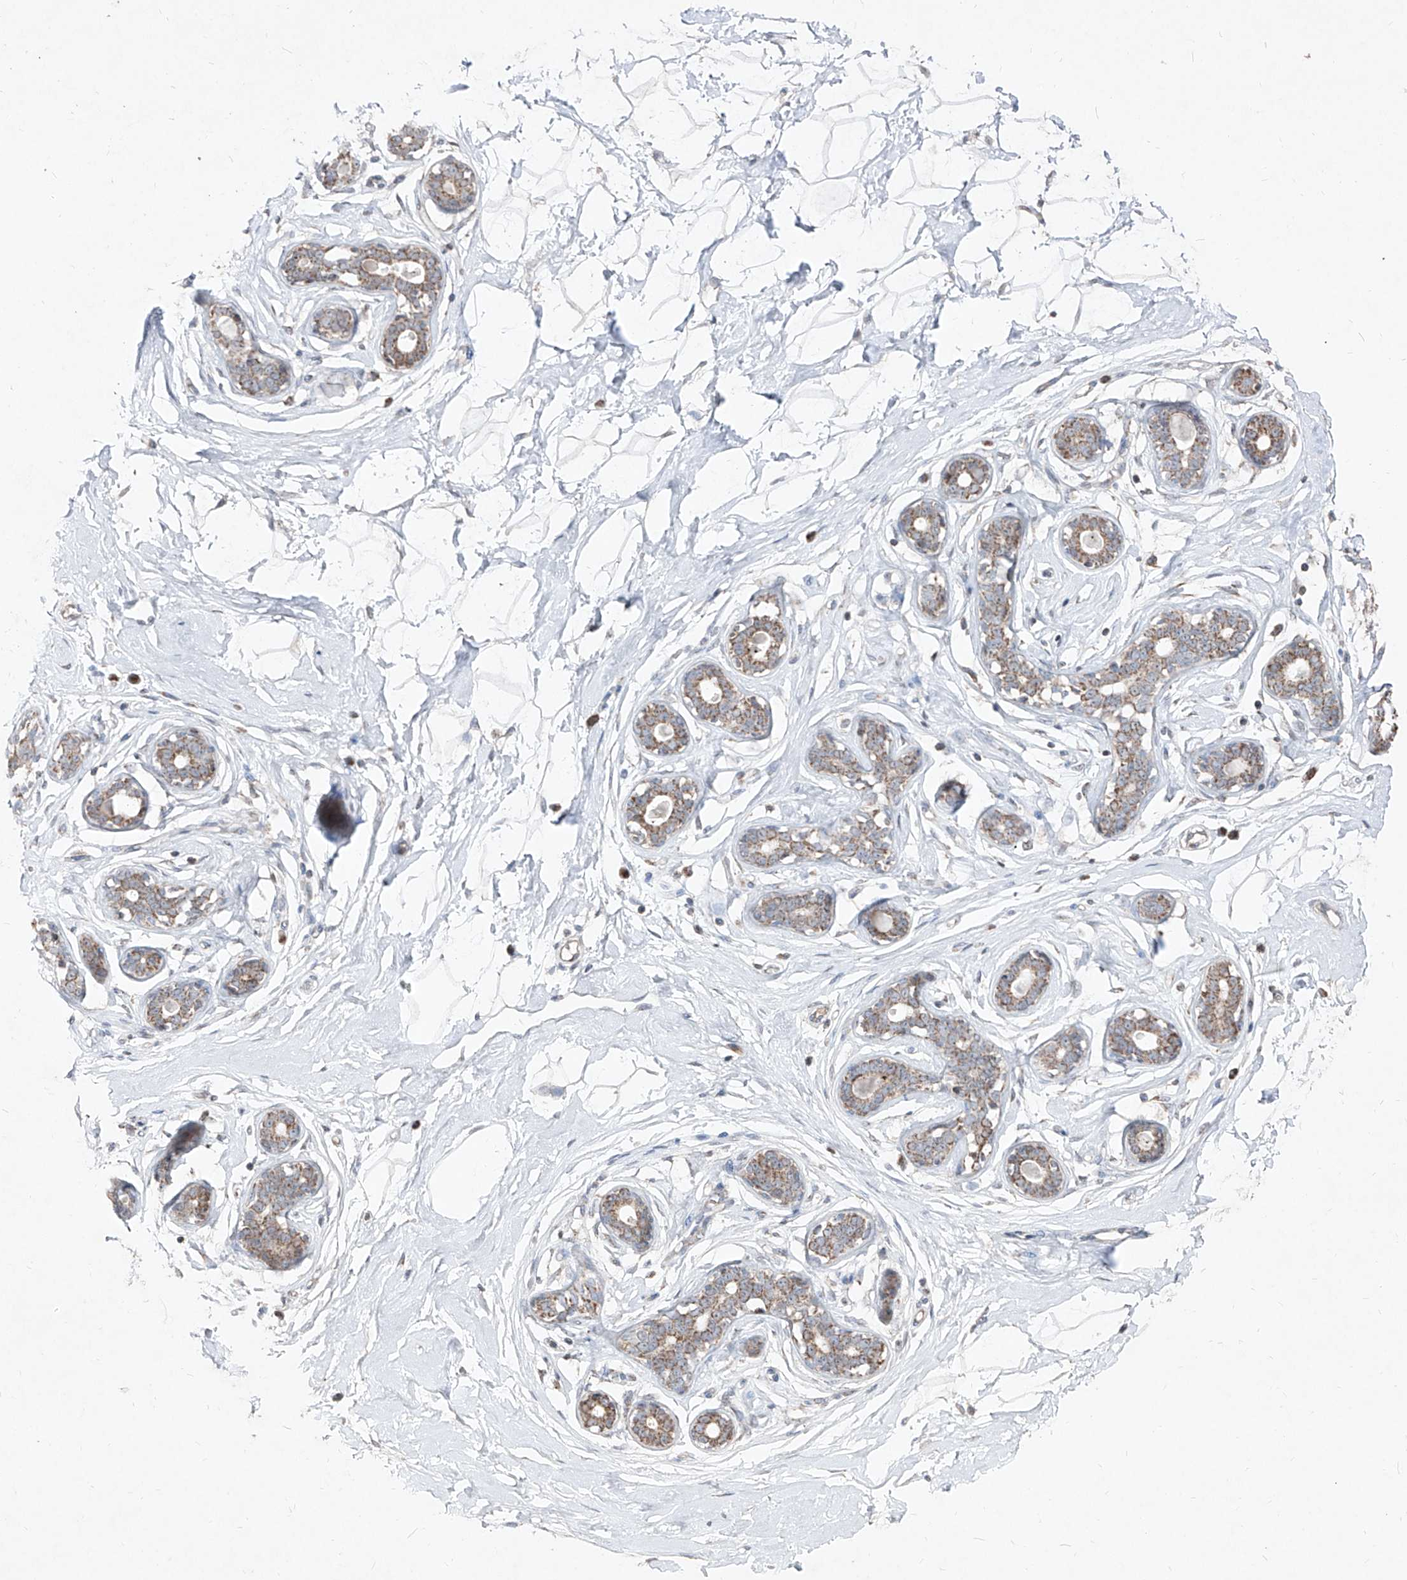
{"staining": {"intensity": "negative", "quantity": "none", "location": "none"}, "tissue": "breast", "cell_type": "Adipocytes", "image_type": "normal", "snomed": [{"axis": "morphology", "description": "Normal tissue, NOS"}, {"axis": "morphology", "description": "Adenoma, NOS"}, {"axis": "topography", "description": "Breast"}], "caption": "Immunohistochemical staining of benign breast shows no significant positivity in adipocytes. The staining was performed using DAB to visualize the protein expression in brown, while the nuclei were stained in blue with hematoxylin (Magnification: 20x).", "gene": "NDUFB3", "patient": {"sex": "female", "age": 23}}